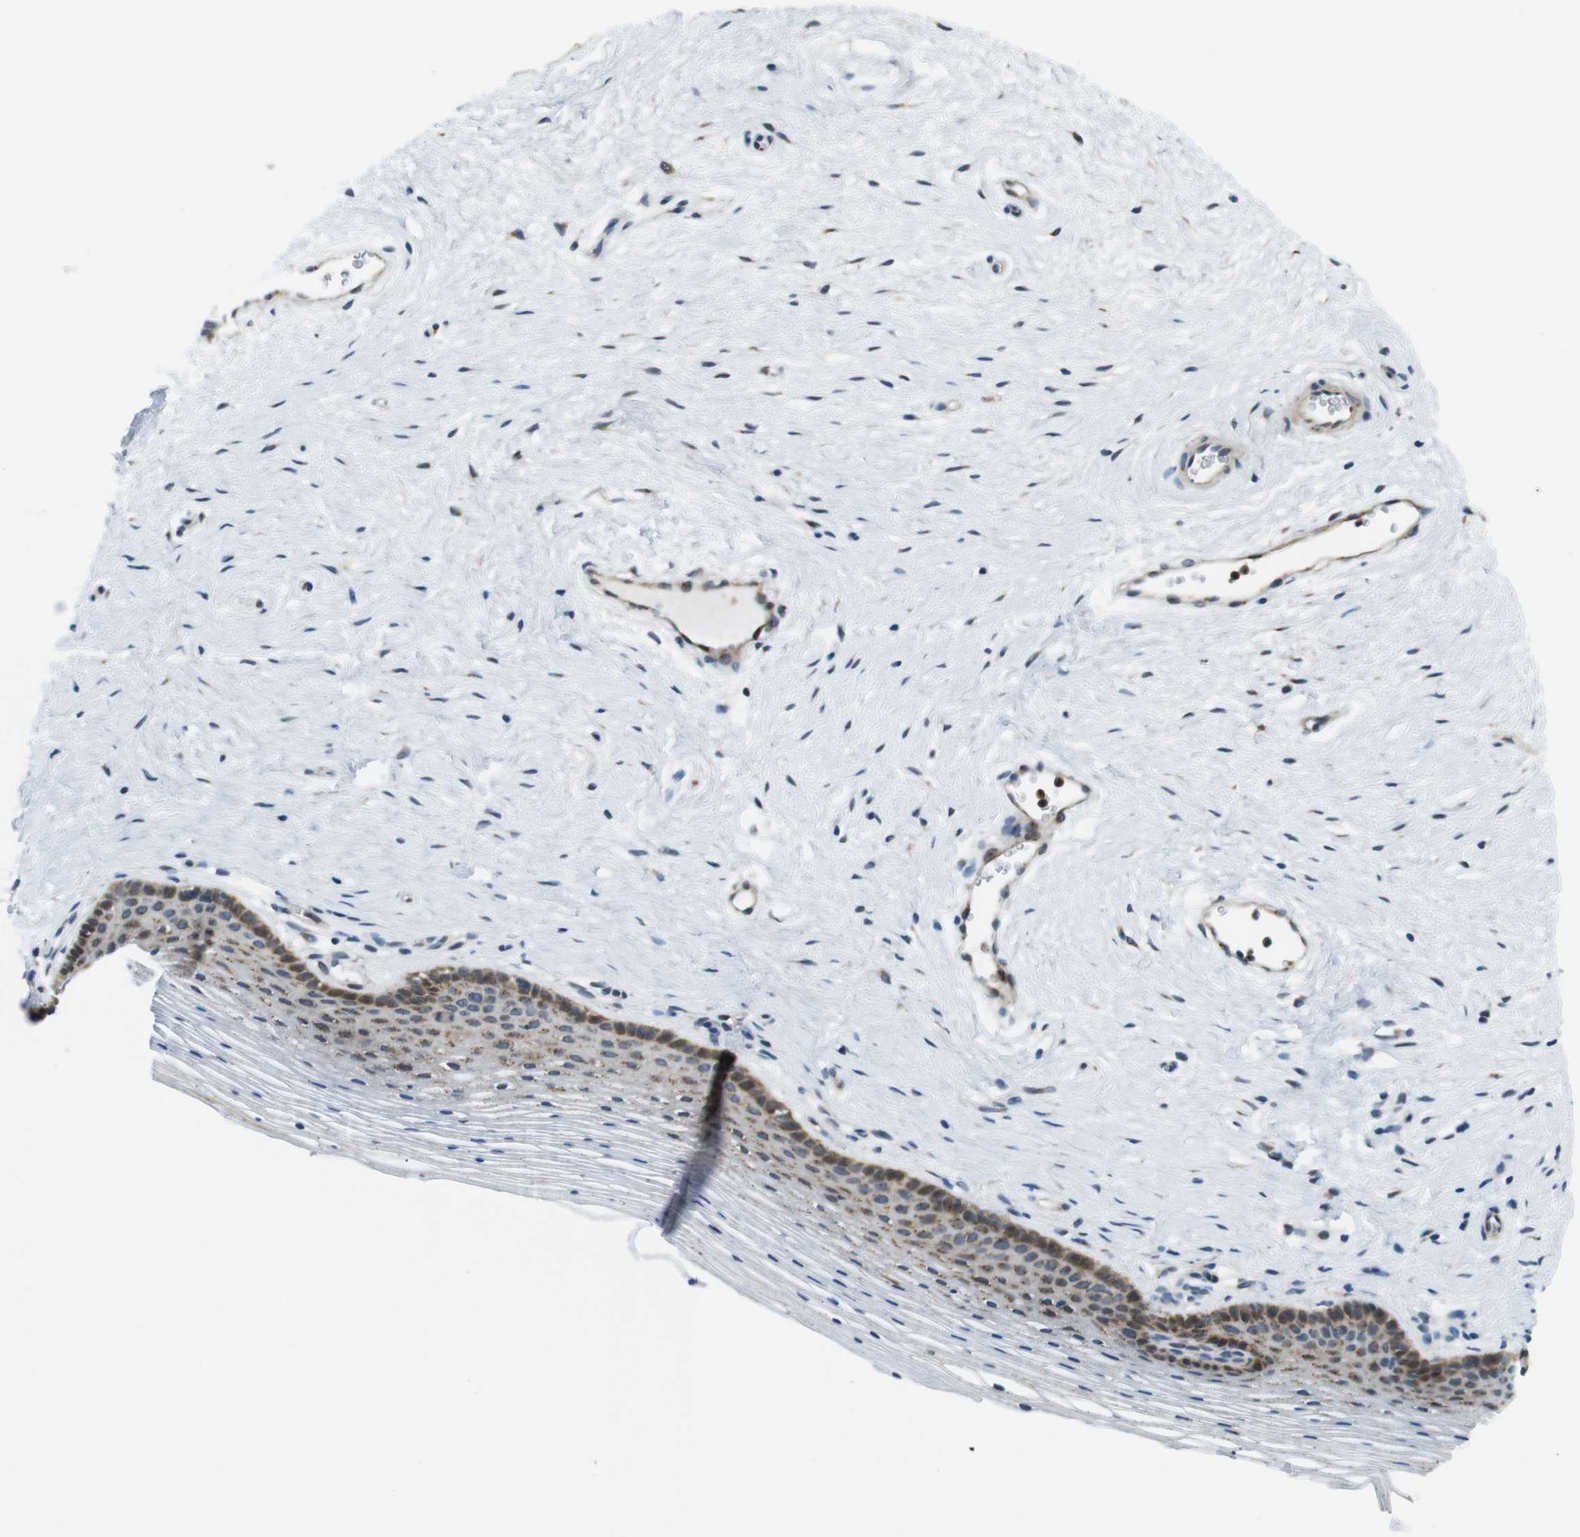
{"staining": {"intensity": "moderate", "quantity": "25%-75%", "location": "cytoplasmic/membranous"}, "tissue": "vagina", "cell_type": "Squamous epithelial cells", "image_type": "normal", "snomed": [{"axis": "morphology", "description": "Normal tissue, NOS"}, {"axis": "topography", "description": "Vagina"}], "caption": "A medium amount of moderate cytoplasmic/membranous expression is identified in approximately 25%-75% of squamous epithelial cells in unremarkable vagina.", "gene": "ZDHHC3", "patient": {"sex": "female", "age": 32}}